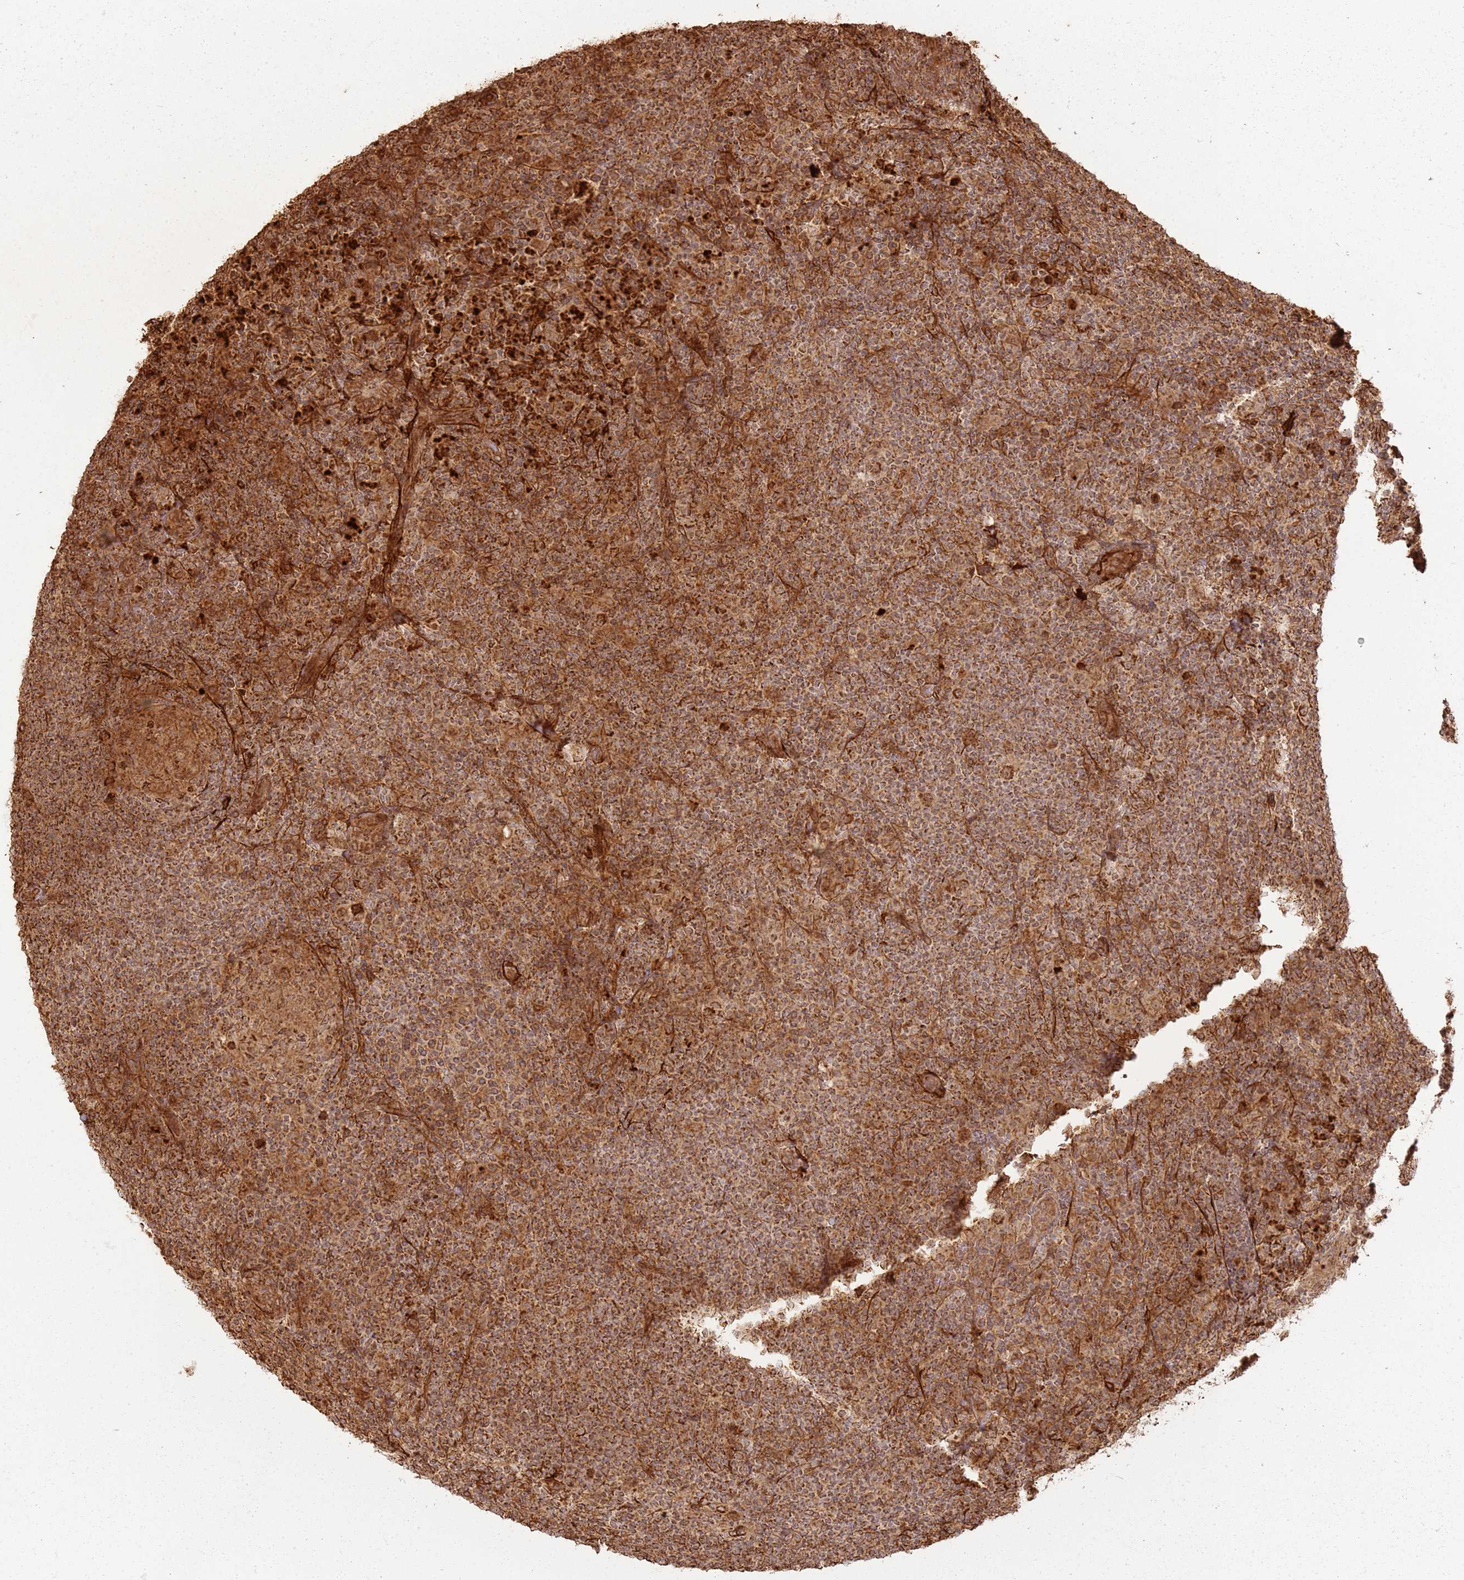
{"staining": {"intensity": "moderate", "quantity": ">75%", "location": "cytoplasmic/membranous"}, "tissue": "lymphoma", "cell_type": "Tumor cells", "image_type": "cancer", "snomed": [{"axis": "morphology", "description": "Hodgkin's disease, NOS"}, {"axis": "topography", "description": "Lymph node"}], "caption": "Hodgkin's disease was stained to show a protein in brown. There is medium levels of moderate cytoplasmic/membranous positivity in approximately >75% of tumor cells. (Stains: DAB in brown, nuclei in blue, Microscopy: brightfield microscopy at high magnification).", "gene": "DDX59", "patient": {"sex": "female", "age": 57}}